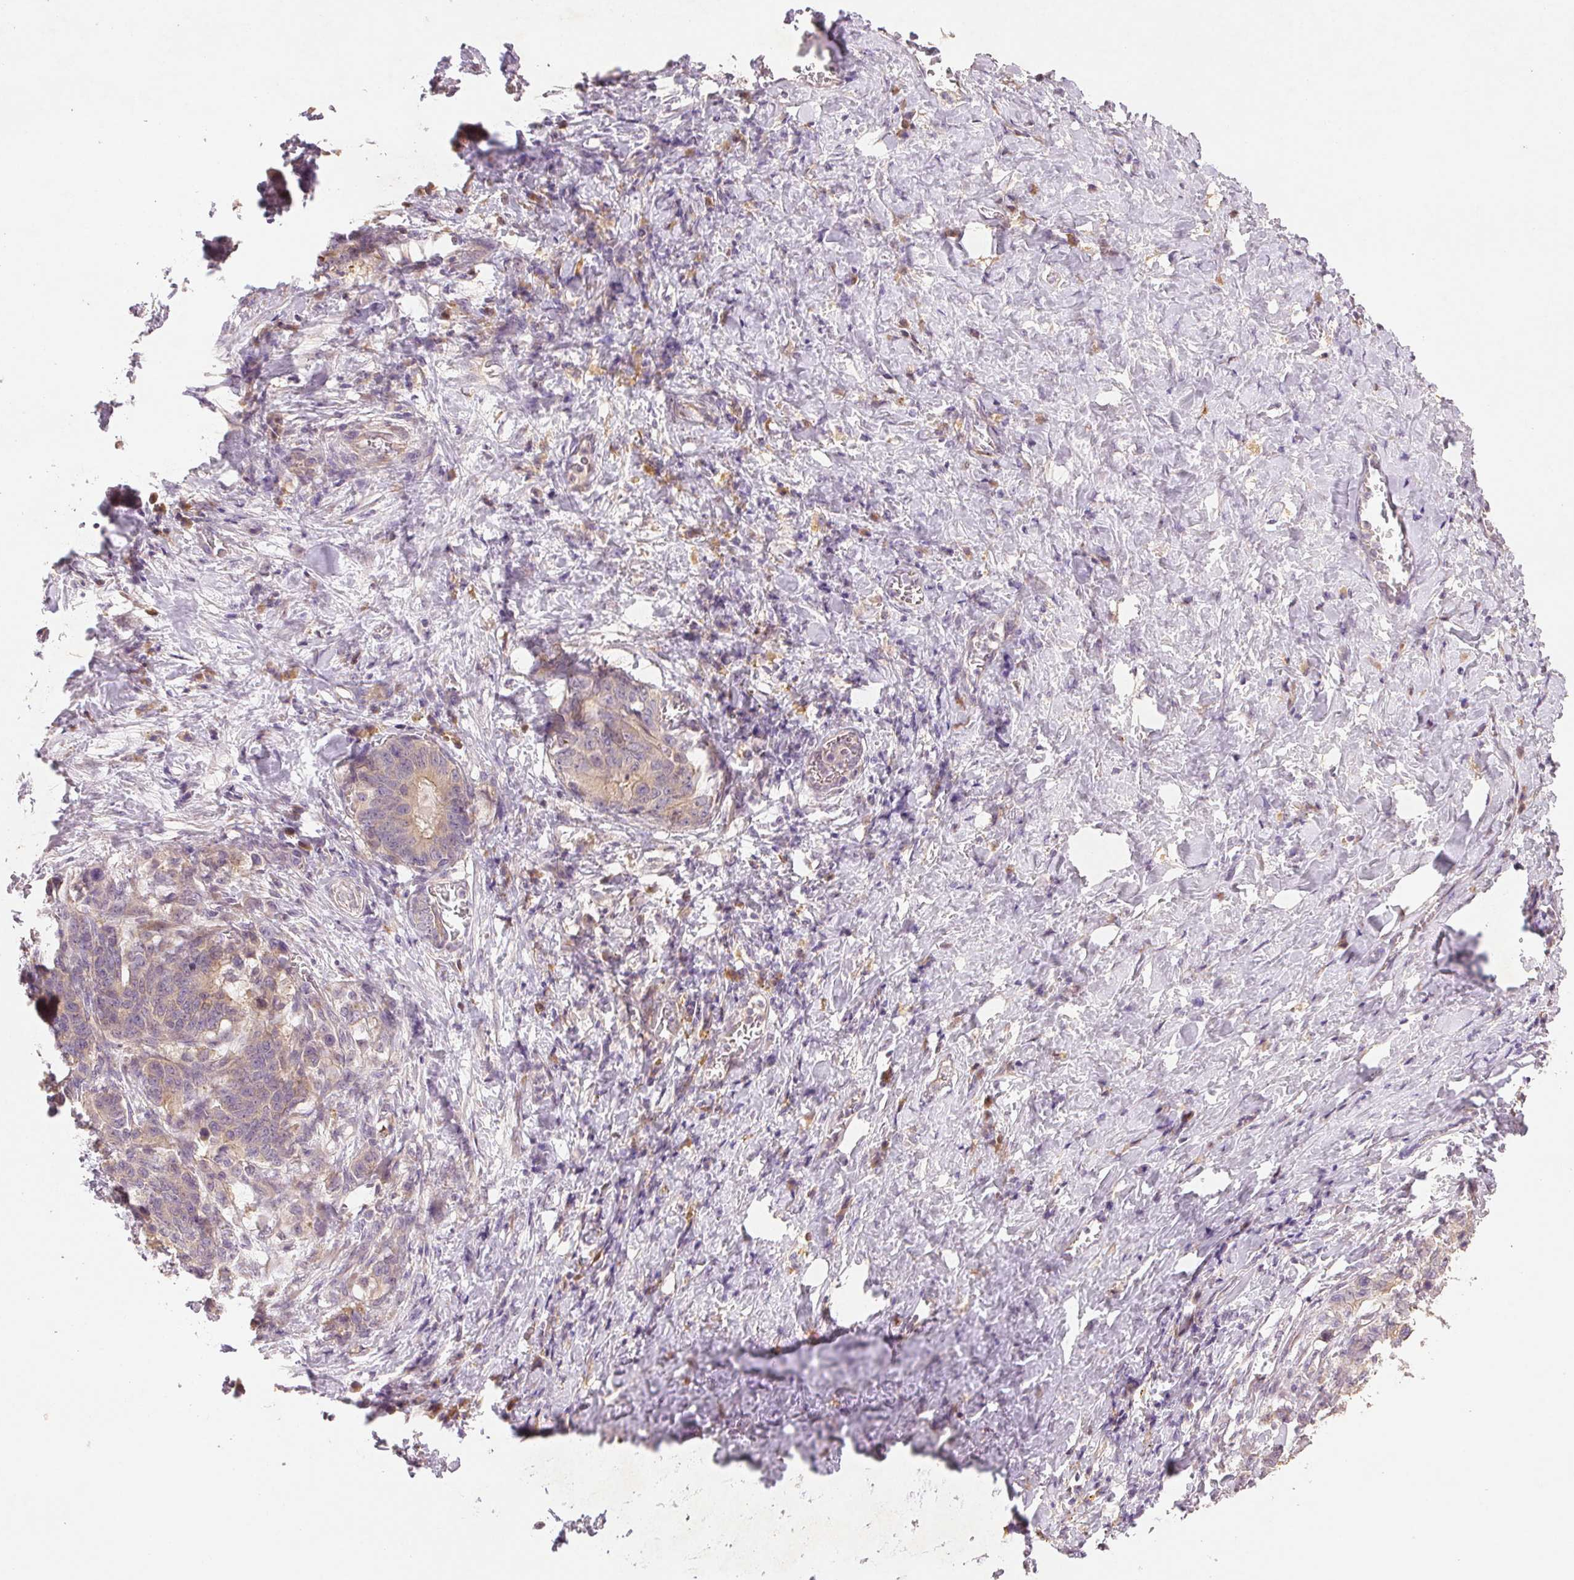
{"staining": {"intensity": "weak", "quantity": "<25%", "location": "cytoplasmic/membranous"}, "tissue": "stomach cancer", "cell_type": "Tumor cells", "image_type": "cancer", "snomed": [{"axis": "morphology", "description": "Normal tissue, NOS"}, {"axis": "morphology", "description": "Adenocarcinoma, NOS"}, {"axis": "topography", "description": "Stomach"}], "caption": "Photomicrograph shows no protein positivity in tumor cells of stomach cancer (adenocarcinoma) tissue.", "gene": "YIF1B", "patient": {"sex": "female", "age": 64}}